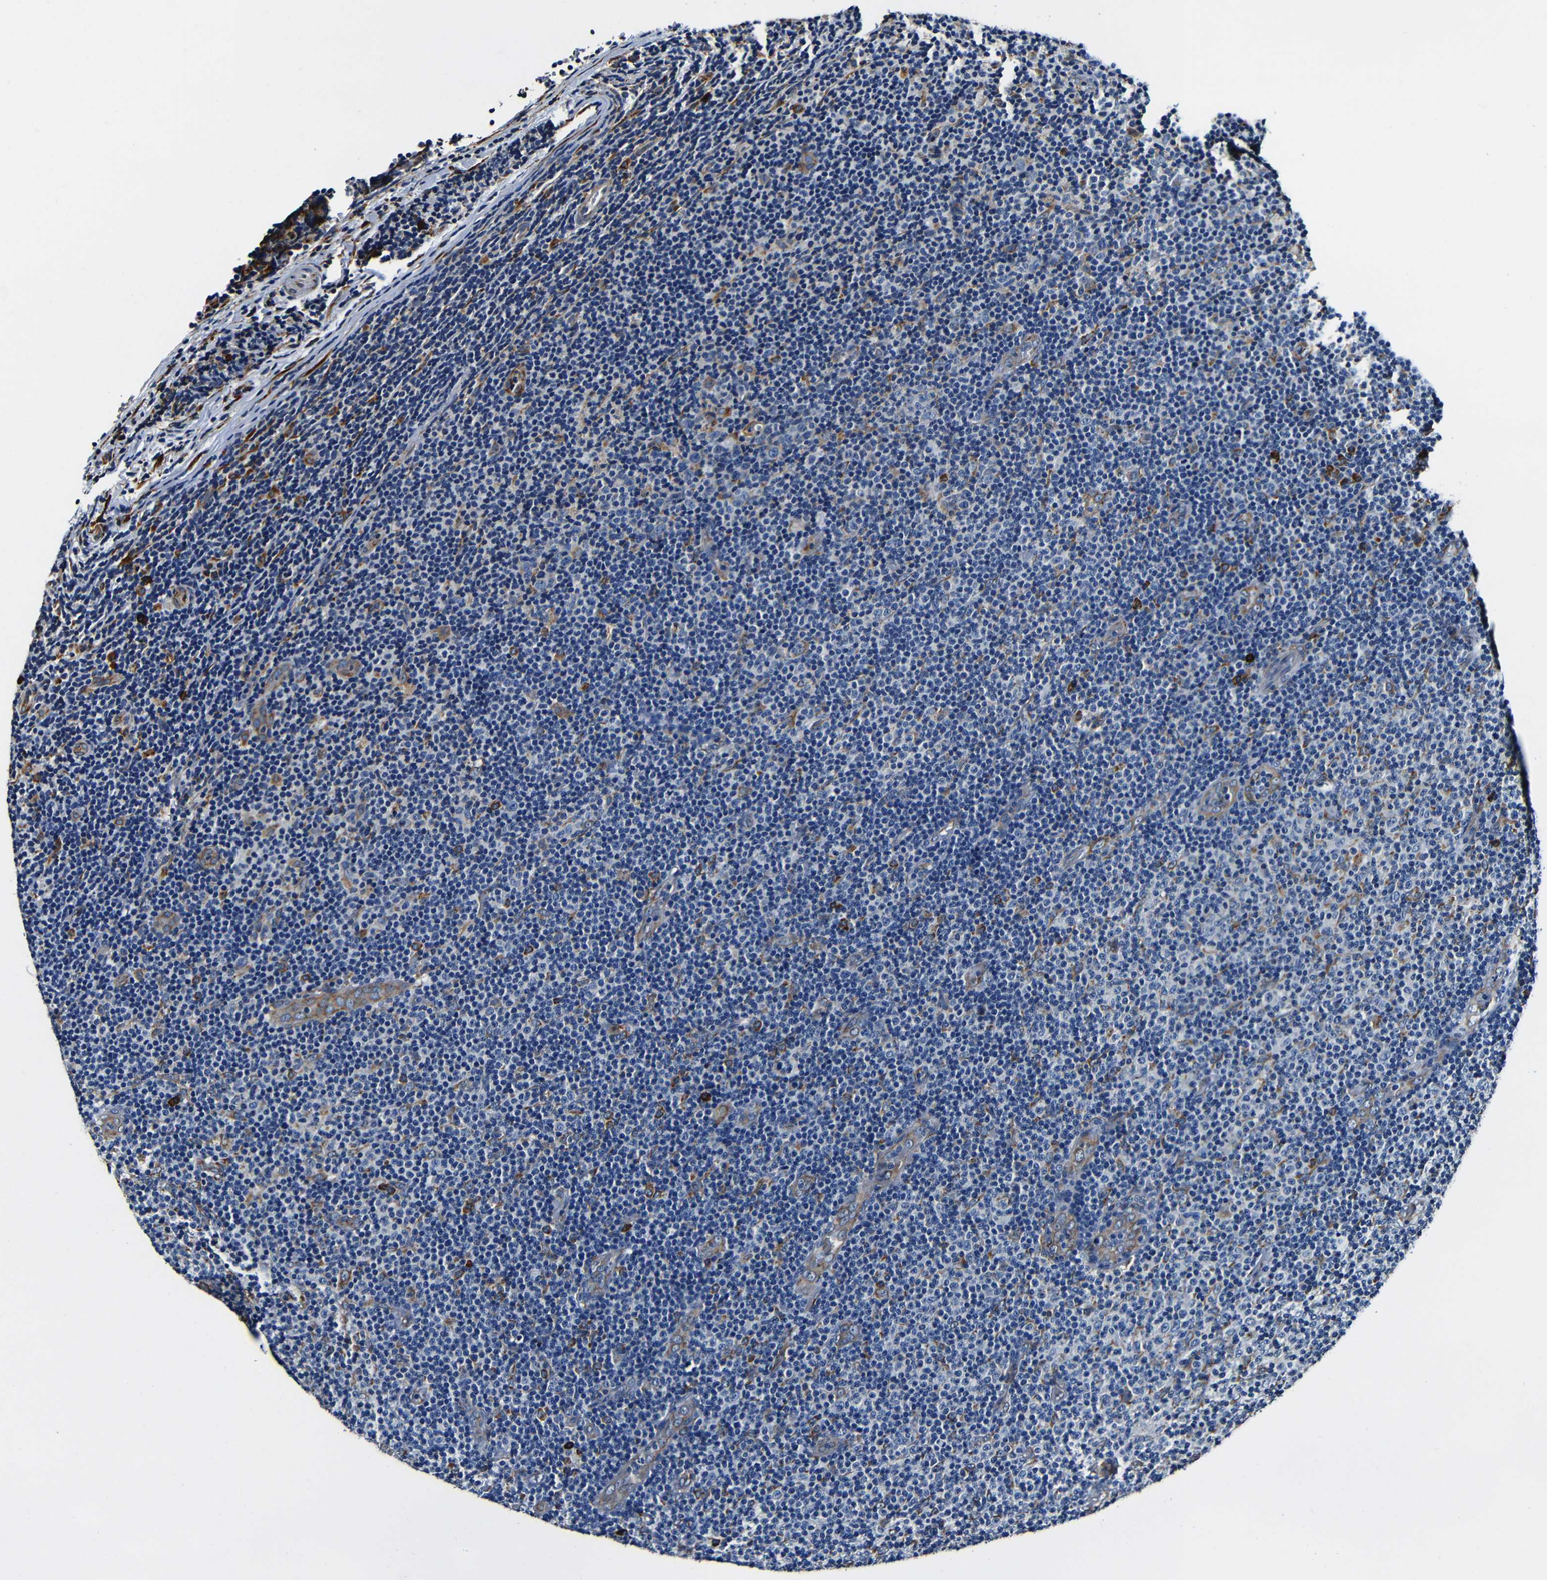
{"staining": {"intensity": "negative", "quantity": "none", "location": "none"}, "tissue": "lymphoma", "cell_type": "Tumor cells", "image_type": "cancer", "snomed": [{"axis": "morphology", "description": "Malignant lymphoma, non-Hodgkin's type, Low grade"}, {"axis": "topography", "description": "Lymph node"}], "caption": "IHC of lymphoma exhibits no staining in tumor cells.", "gene": "RRBP1", "patient": {"sex": "male", "age": 83}}